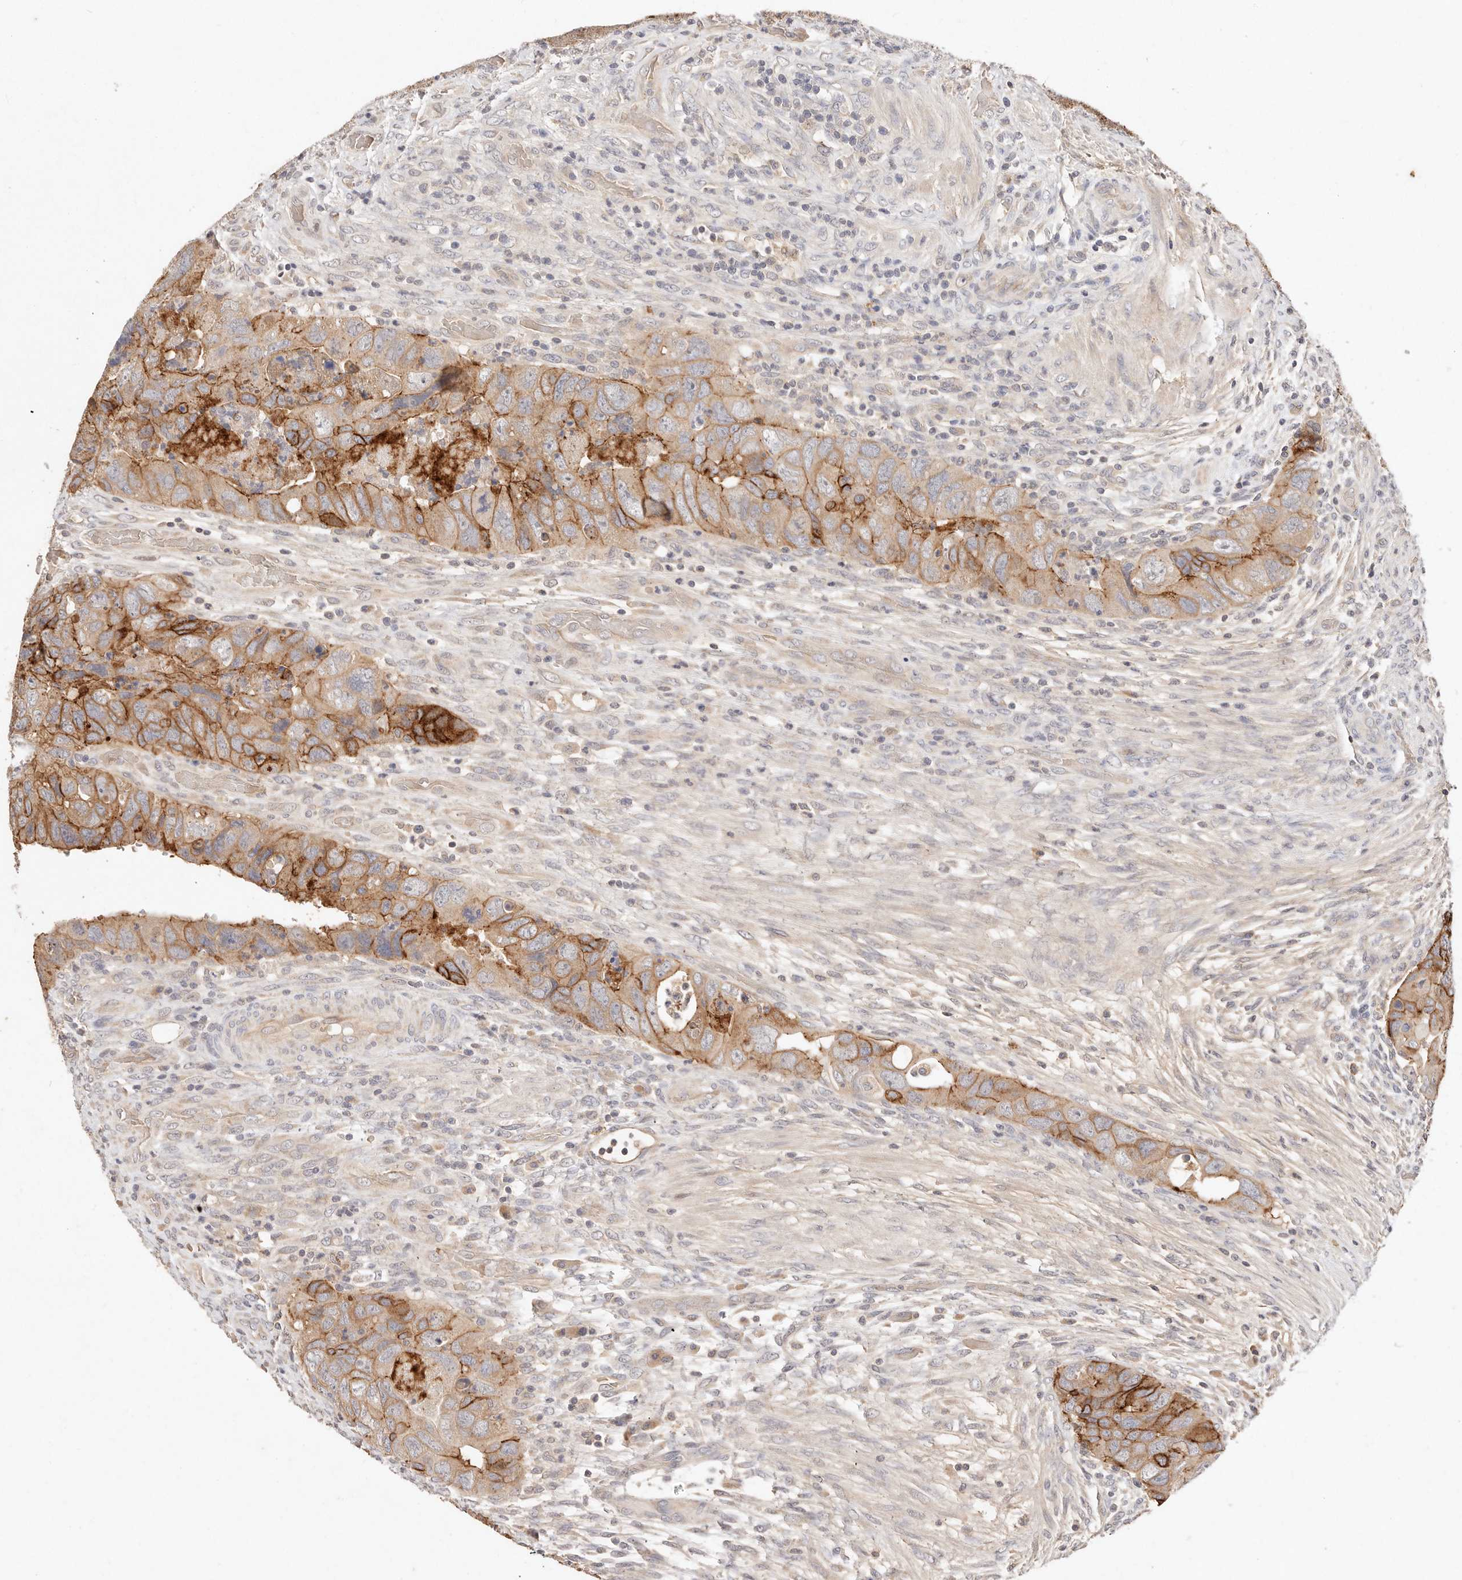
{"staining": {"intensity": "strong", "quantity": "25%-75%", "location": "cytoplasmic/membranous"}, "tissue": "colorectal cancer", "cell_type": "Tumor cells", "image_type": "cancer", "snomed": [{"axis": "morphology", "description": "Adenocarcinoma, NOS"}, {"axis": "topography", "description": "Rectum"}], "caption": "Immunohistochemical staining of human colorectal cancer demonstrates strong cytoplasmic/membranous protein staining in about 25%-75% of tumor cells.", "gene": "CXADR", "patient": {"sex": "male", "age": 63}}